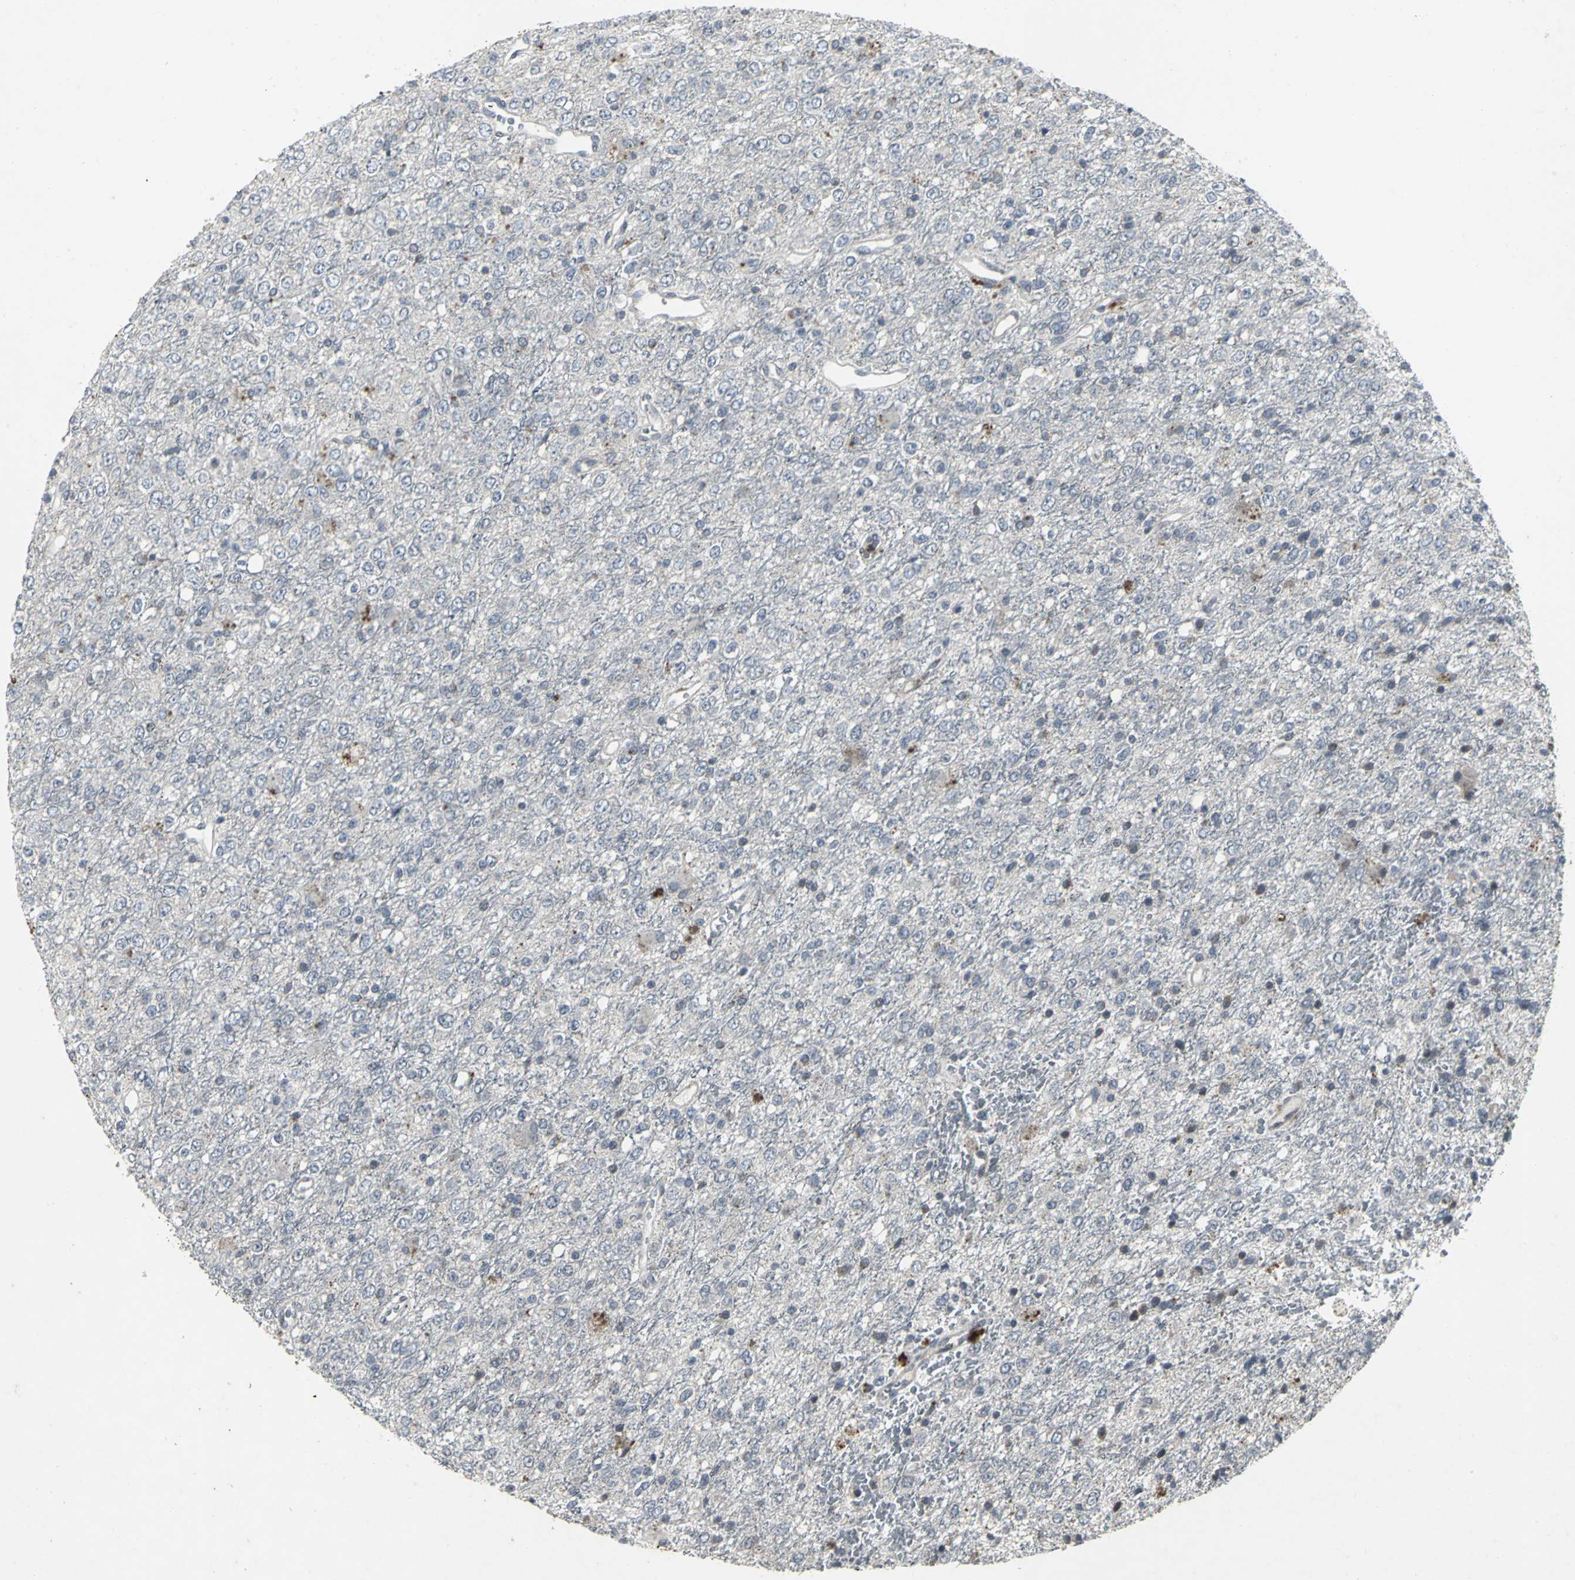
{"staining": {"intensity": "weak", "quantity": "<25%", "location": "cytoplasmic/membranous"}, "tissue": "glioma", "cell_type": "Tumor cells", "image_type": "cancer", "snomed": [{"axis": "morphology", "description": "Glioma, malignant, High grade"}, {"axis": "topography", "description": "pancreas cauda"}], "caption": "An IHC photomicrograph of glioma is shown. There is no staining in tumor cells of glioma.", "gene": "BMP4", "patient": {"sex": "male", "age": 60}}